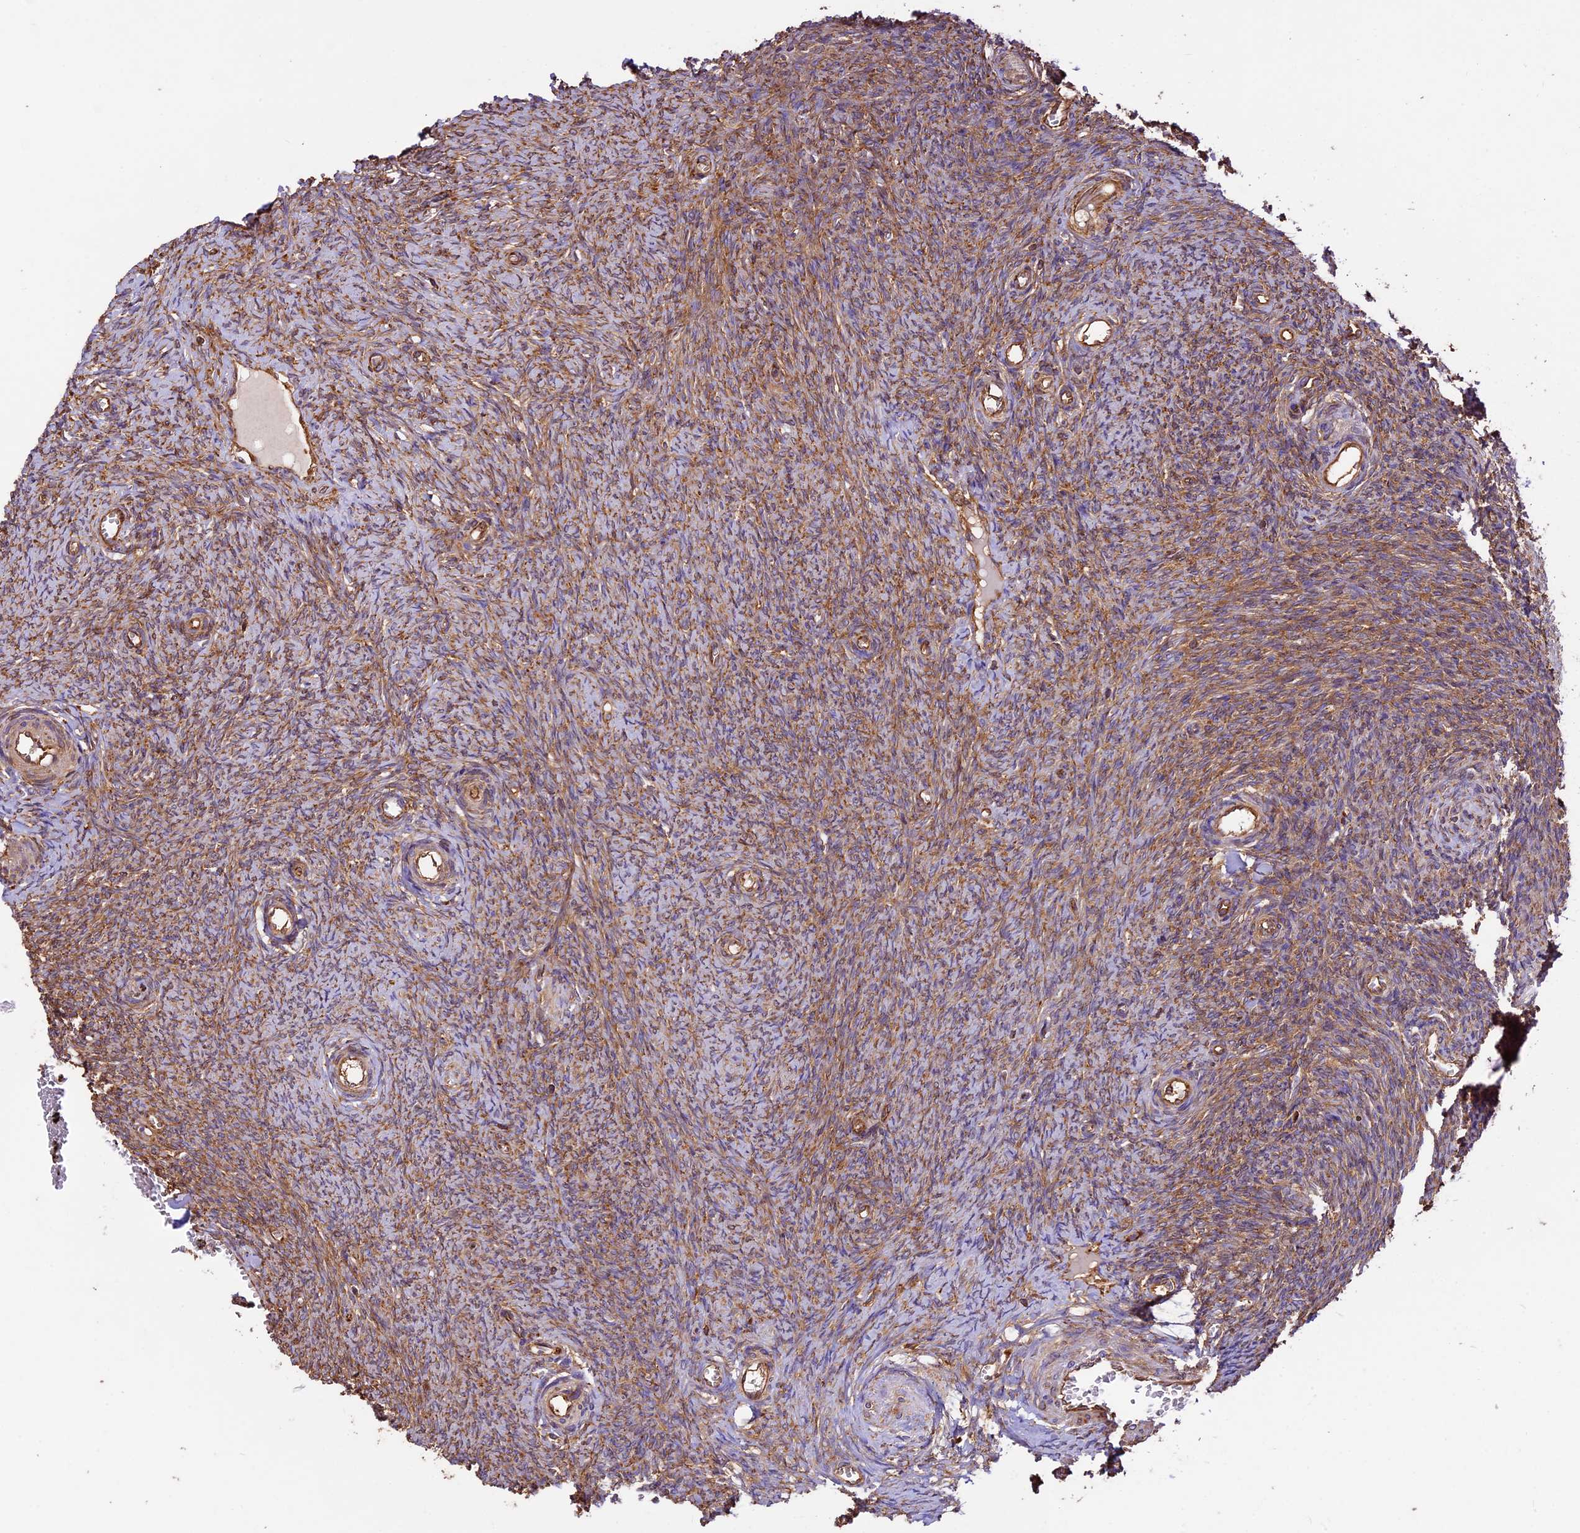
{"staining": {"intensity": "moderate", "quantity": "25%-75%", "location": "cytoplasmic/membranous"}, "tissue": "ovary", "cell_type": "Ovarian stroma cells", "image_type": "normal", "snomed": [{"axis": "morphology", "description": "Normal tissue, NOS"}, {"axis": "topography", "description": "Ovary"}], "caption": "Human ovary stained for a protein (brown) demonstrates moderate cytoplasmic/membranous positive positivity in about 25%-75% of ovarian stroma cells.", "gene": "KARS1", "patient": {"sex": "female", "age": 44}}